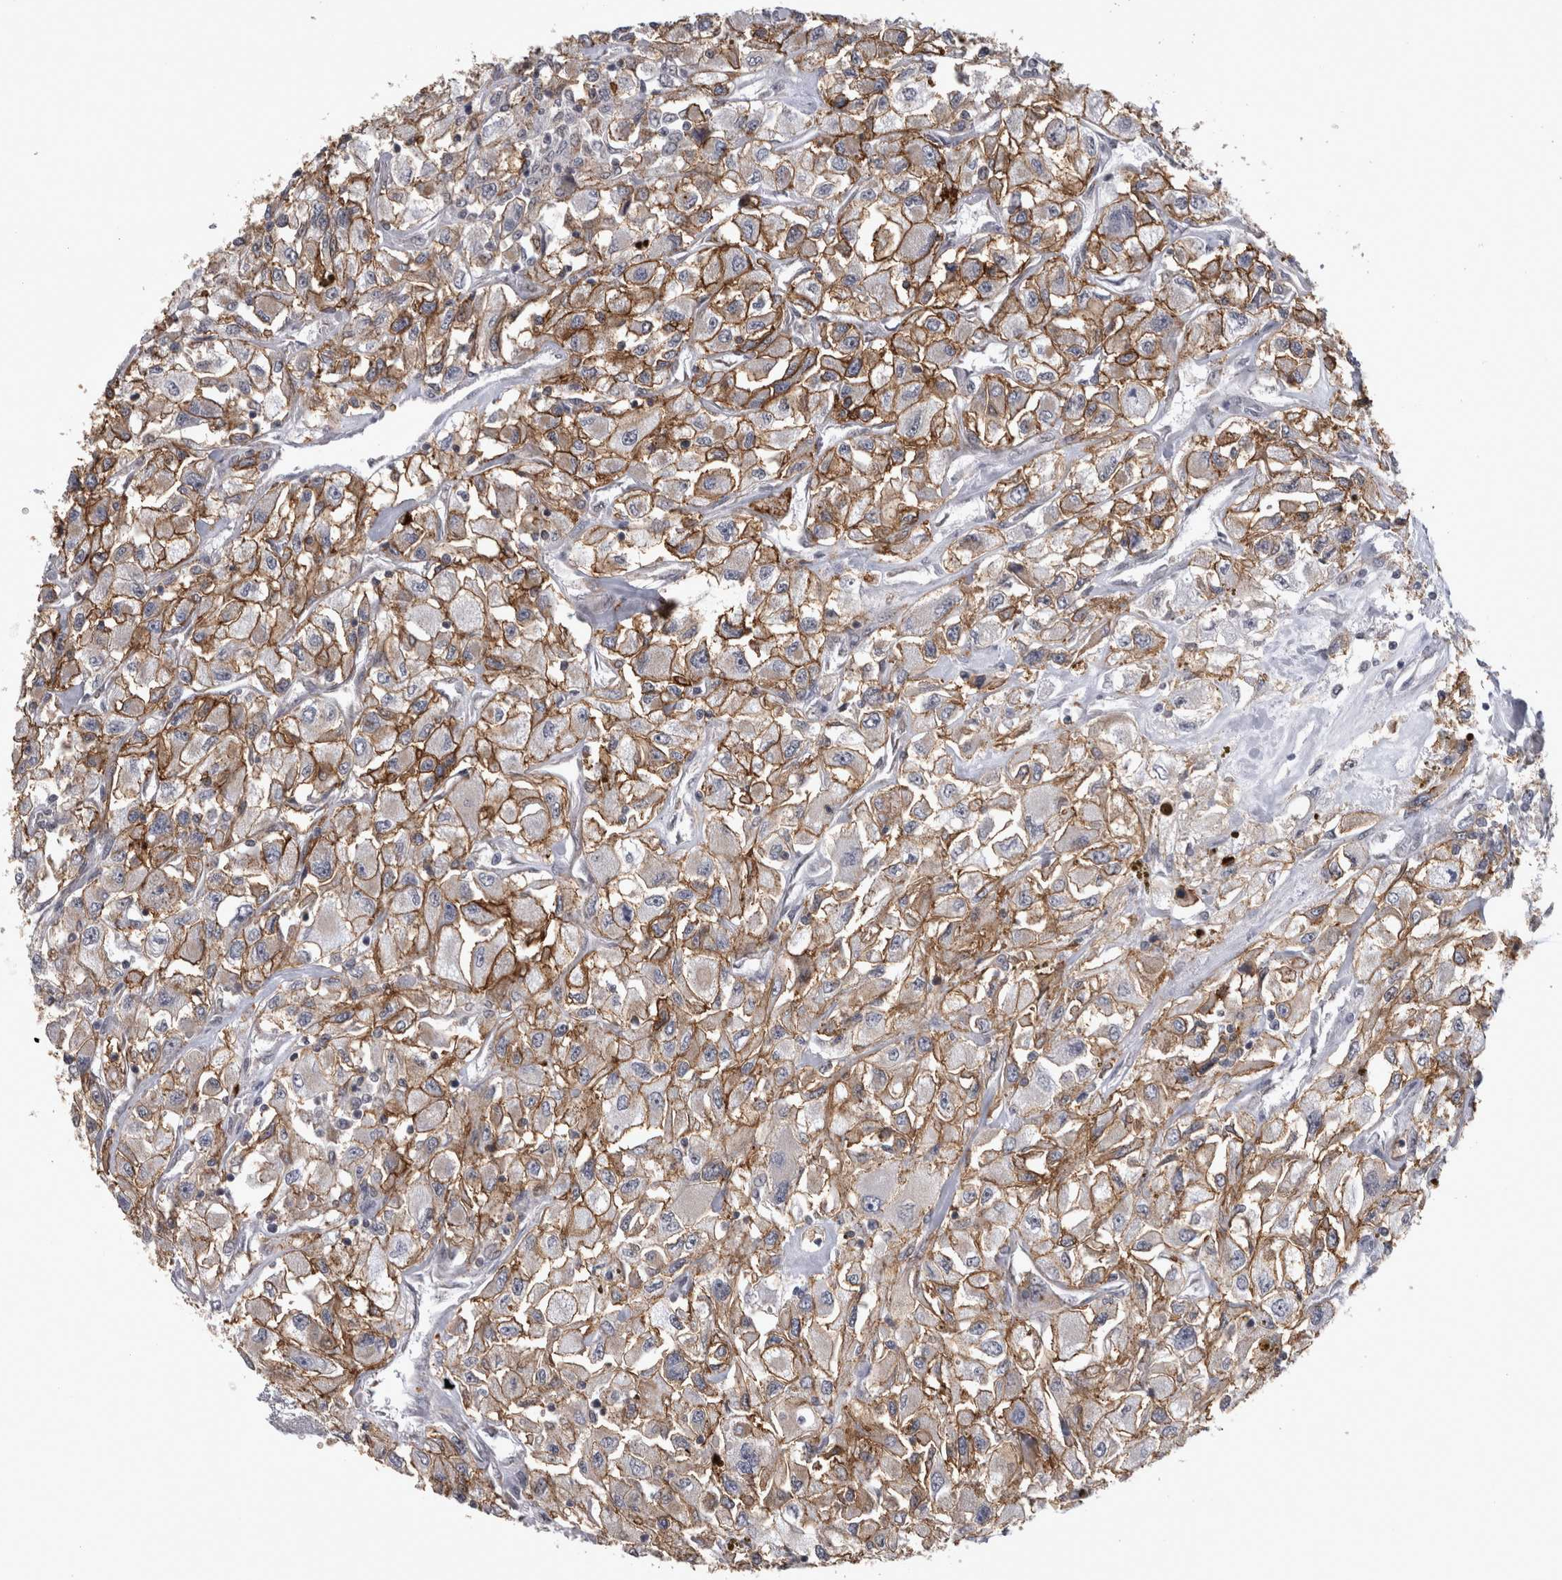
{"staining": {"intensity": "moderate", "quantity": ">75%", "location": "cytoplasmic/membranous"}, "tissue": "renal cancer", "cell_type": "Tumor cells", "image_type": "cancer", "snomed": [{"axis": "morphology", "description": "Adenocarcinoma, NOS"}, {"axis": "topography", "description": "Kidney"}], "caption": "Immunohistochemistry histopathology image of neoplastic tissue: human renal cancer (adenocarcinoma) stained using immunohistochemistry displays medium levels of moderate protein expression localized specifically in the cytoplasmic/membranous of tumor cells, appearing as a cytoplasmic/membranous brown color.", "gene": "PEBP4", "patient": {"sex": "female", "age": 52}}